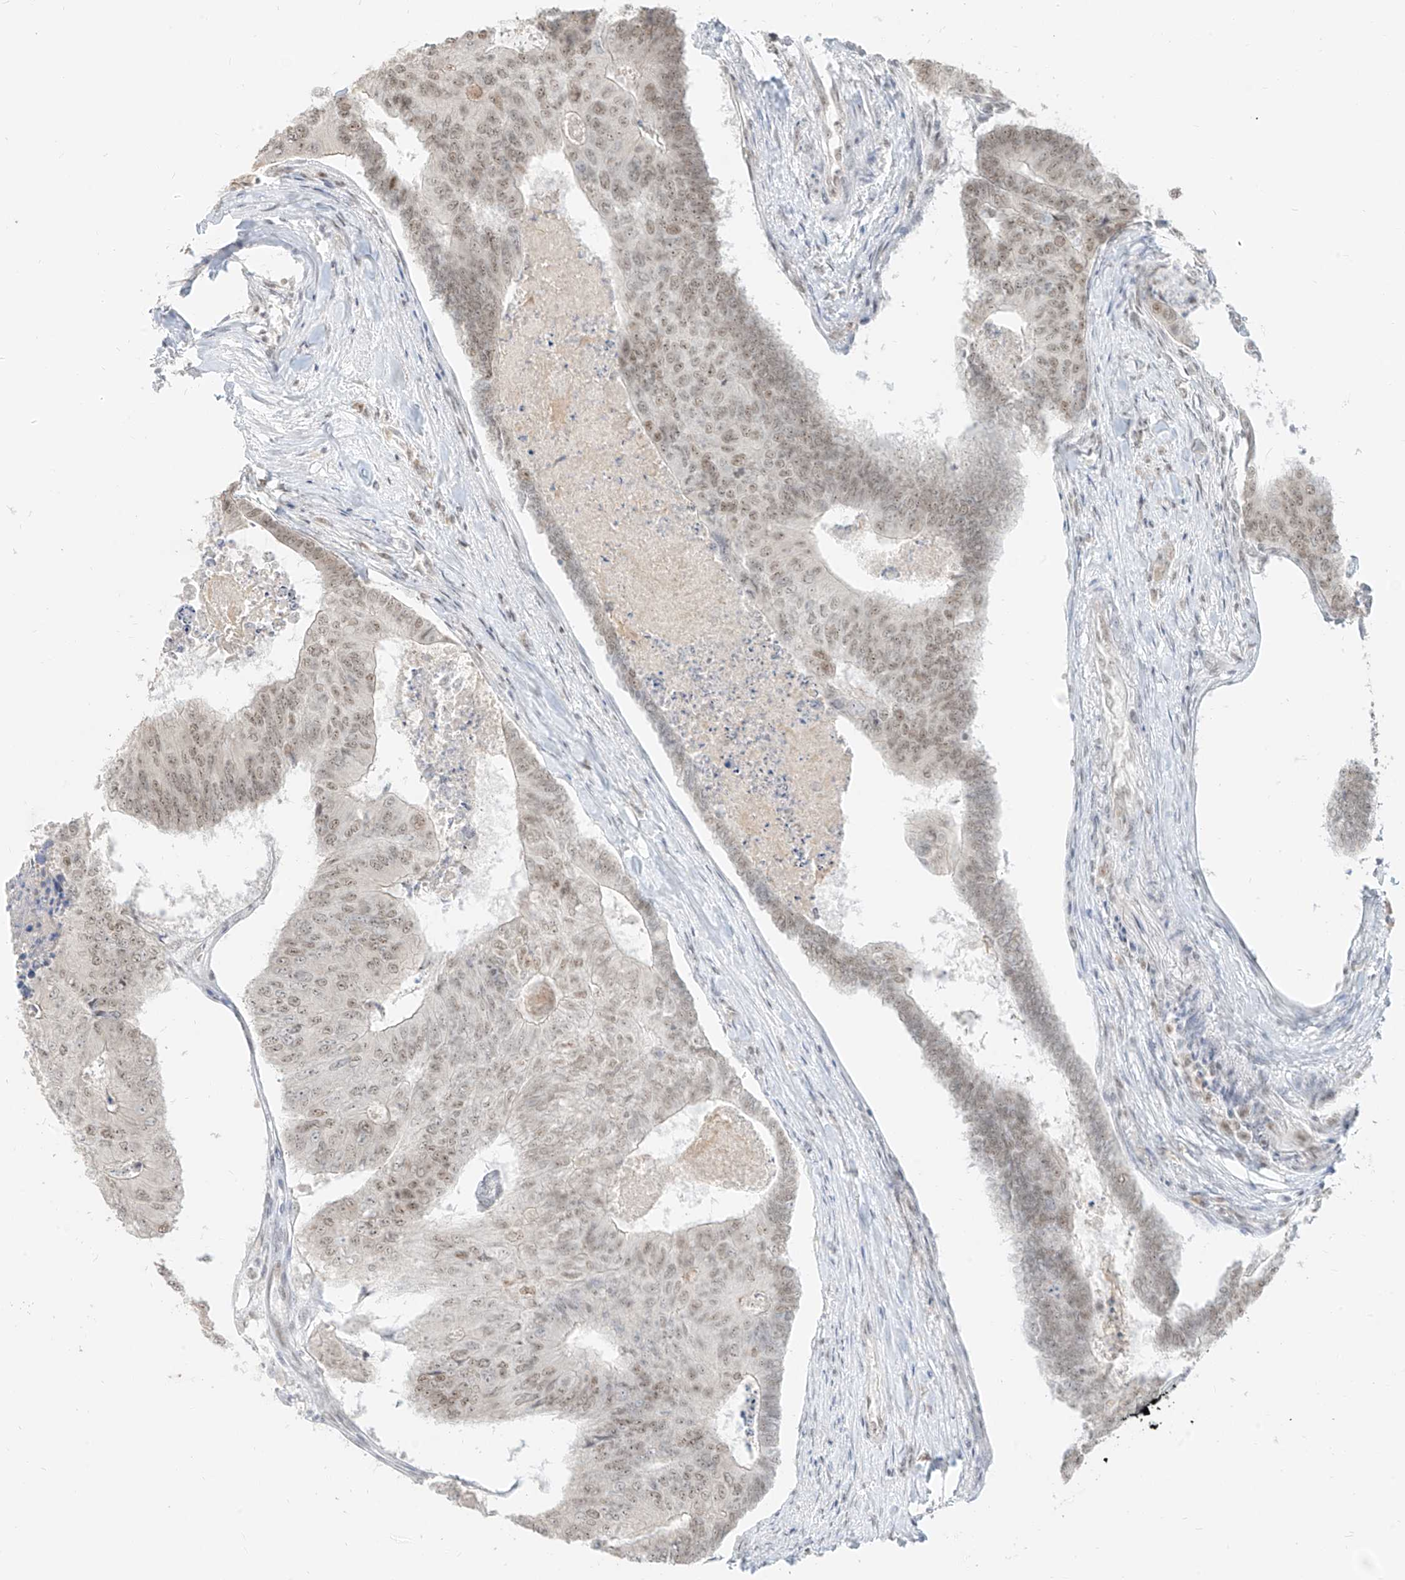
{"staining": {"intensity": "moderate", "quantity": "25%-75%", "location": "nuclear"}, "tissue": "colorectal cancer", "cell_type": "Tumor cells", "image_type": "cancer", "snomed": [{"axis": "morphology", "description": "Adenocarcinoma, NOS"}, {"axis": "topography", "description": "Colon"}], "caption": "Immunohistochemistry (IHC) of colorectal adenocarcinoma reveals medium levels of moderate nuclear expression in approximately 25%-75% of tumor cells.", "gene": "SUPT5H", "patient": {"sex": "female", "age": 67}}